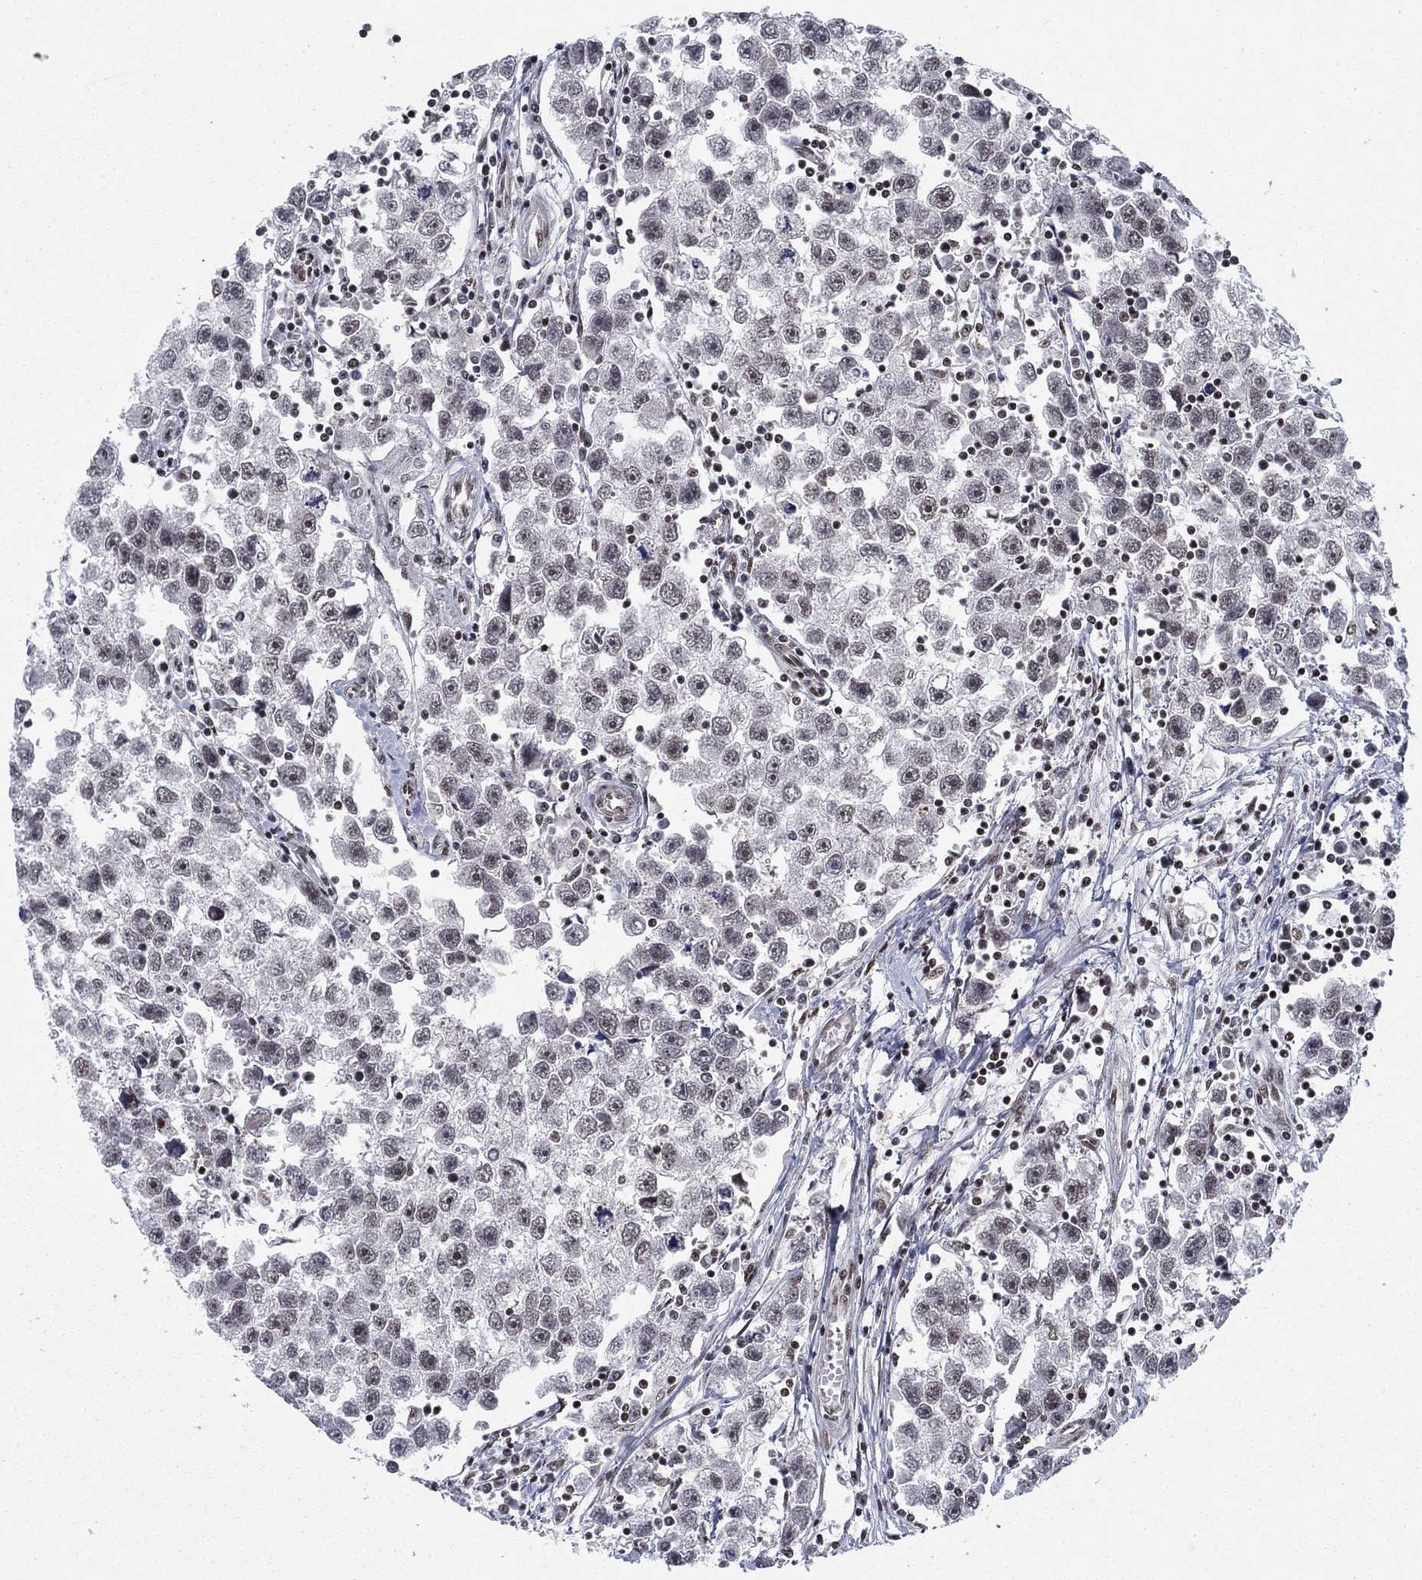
{"staining": {"intensity": "weak", "quantity": "25%-75%", "location": "nuclear"}, "tissue": "testis cancer", "cell_type": "Tumor cells", "image_type": "cancer", "snomed": [{"axis": "morphology", "description": "Seminoma, NOS"}, {"axis": "topography", "description": "Testis"}], "caption": "This image demonstrates immunohistochemistry staining of seminoma (testis), with low weak nuclear expression in about 25%-75% of tumor cells.", "gene": "RPRD1B", "patient": {"sex": "male", "age": 30}}